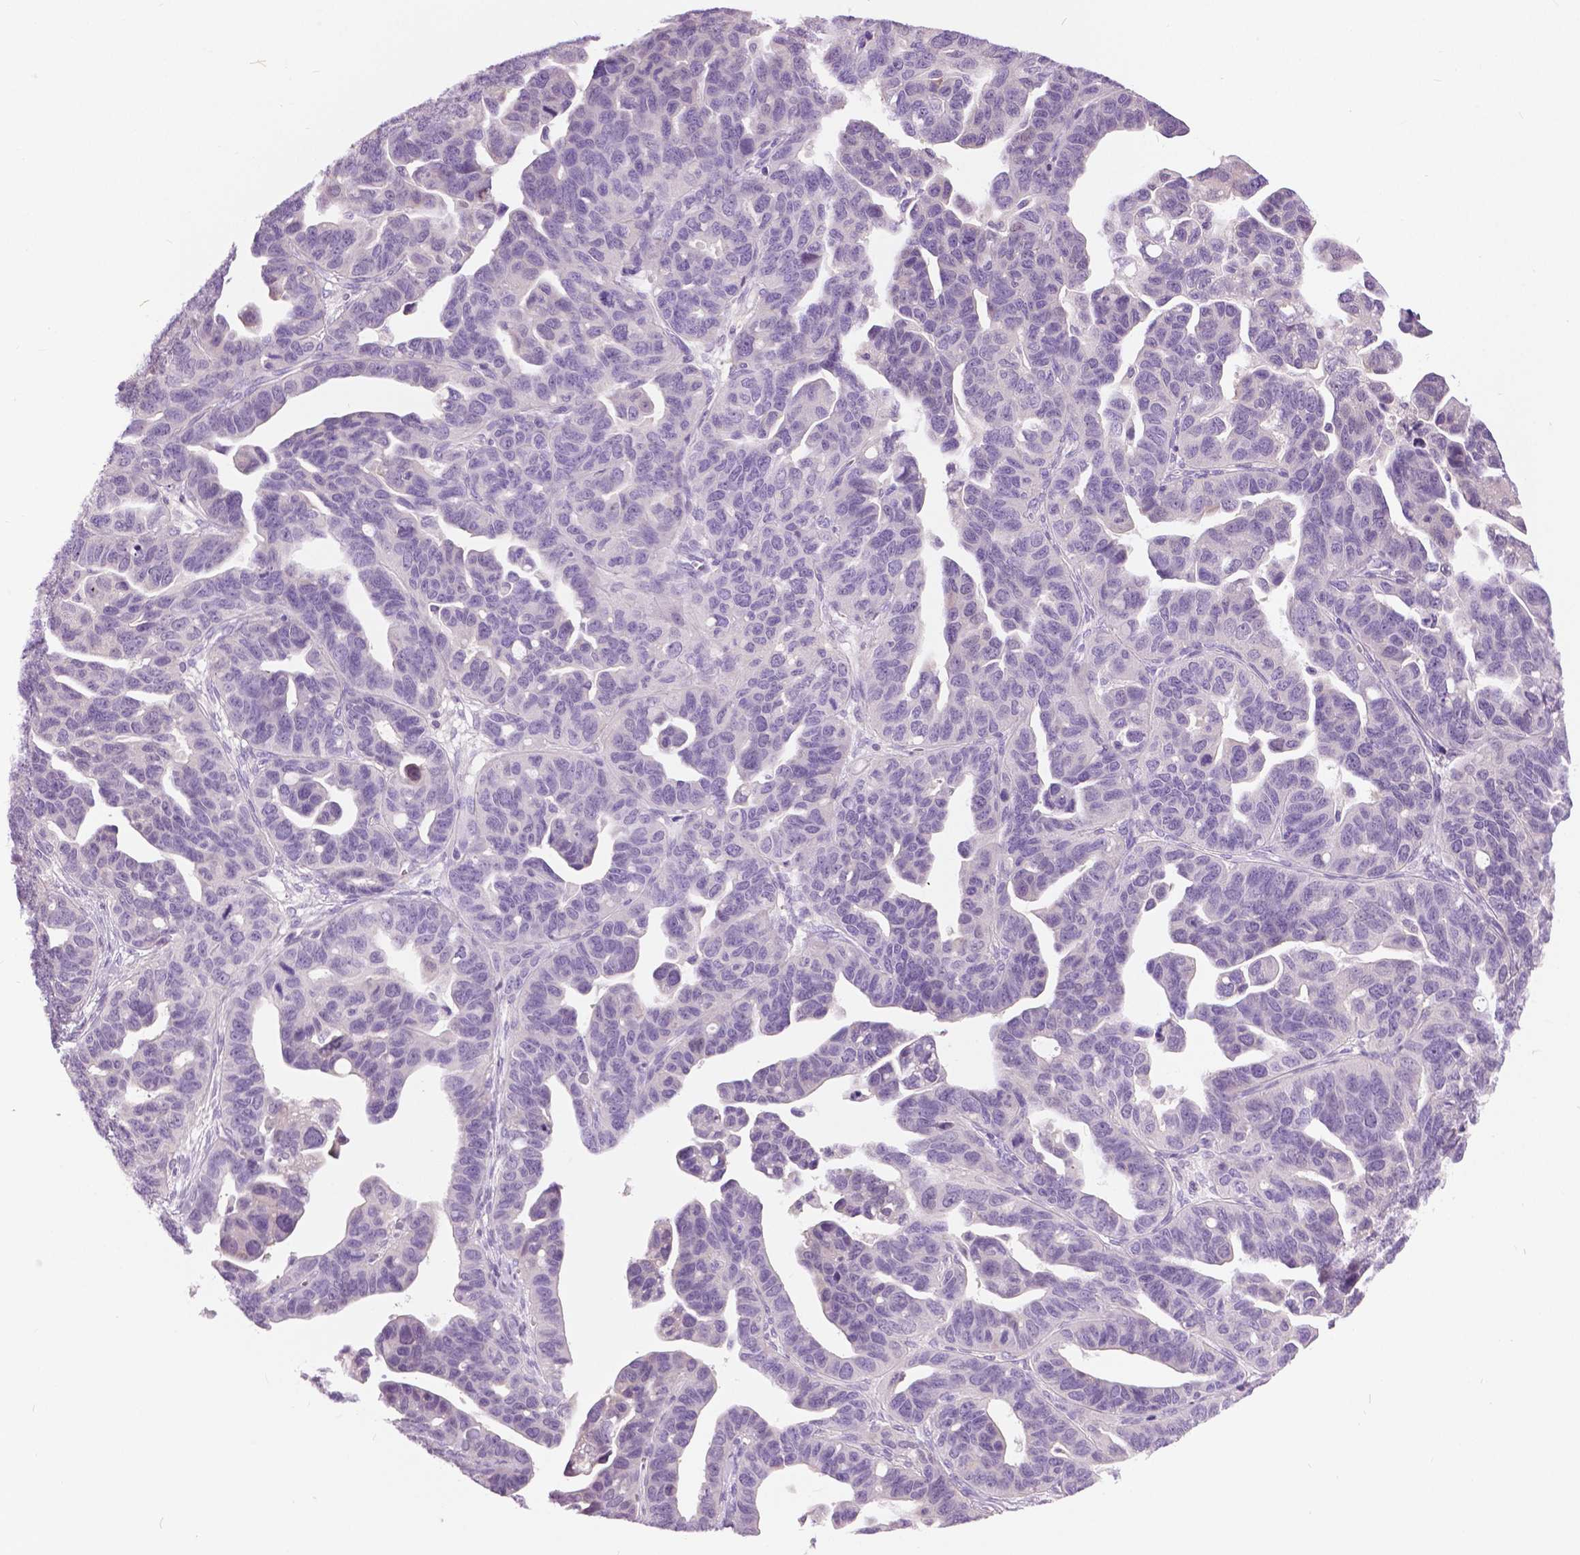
{"staining": {"intensity": "negative", "quantity": "none", "location": "none"}, "tissue": "ovarian cancer", "cell_type": "Tumor cells", "image_type": "cancer", "snomed": [{"axis": "morphology", "description": "Cystadenocarcinoma, serous, NOS"}, {"axis": "topography", "description": "Ovary"}], "caption": "IHC image of human ovarian serous cystadenocarcinoma stained for a protein (brown), which demonstrates no staining in tumor cells.", "gene": "TP53TG5", "patient": {"sex": "female", "age": 69}}